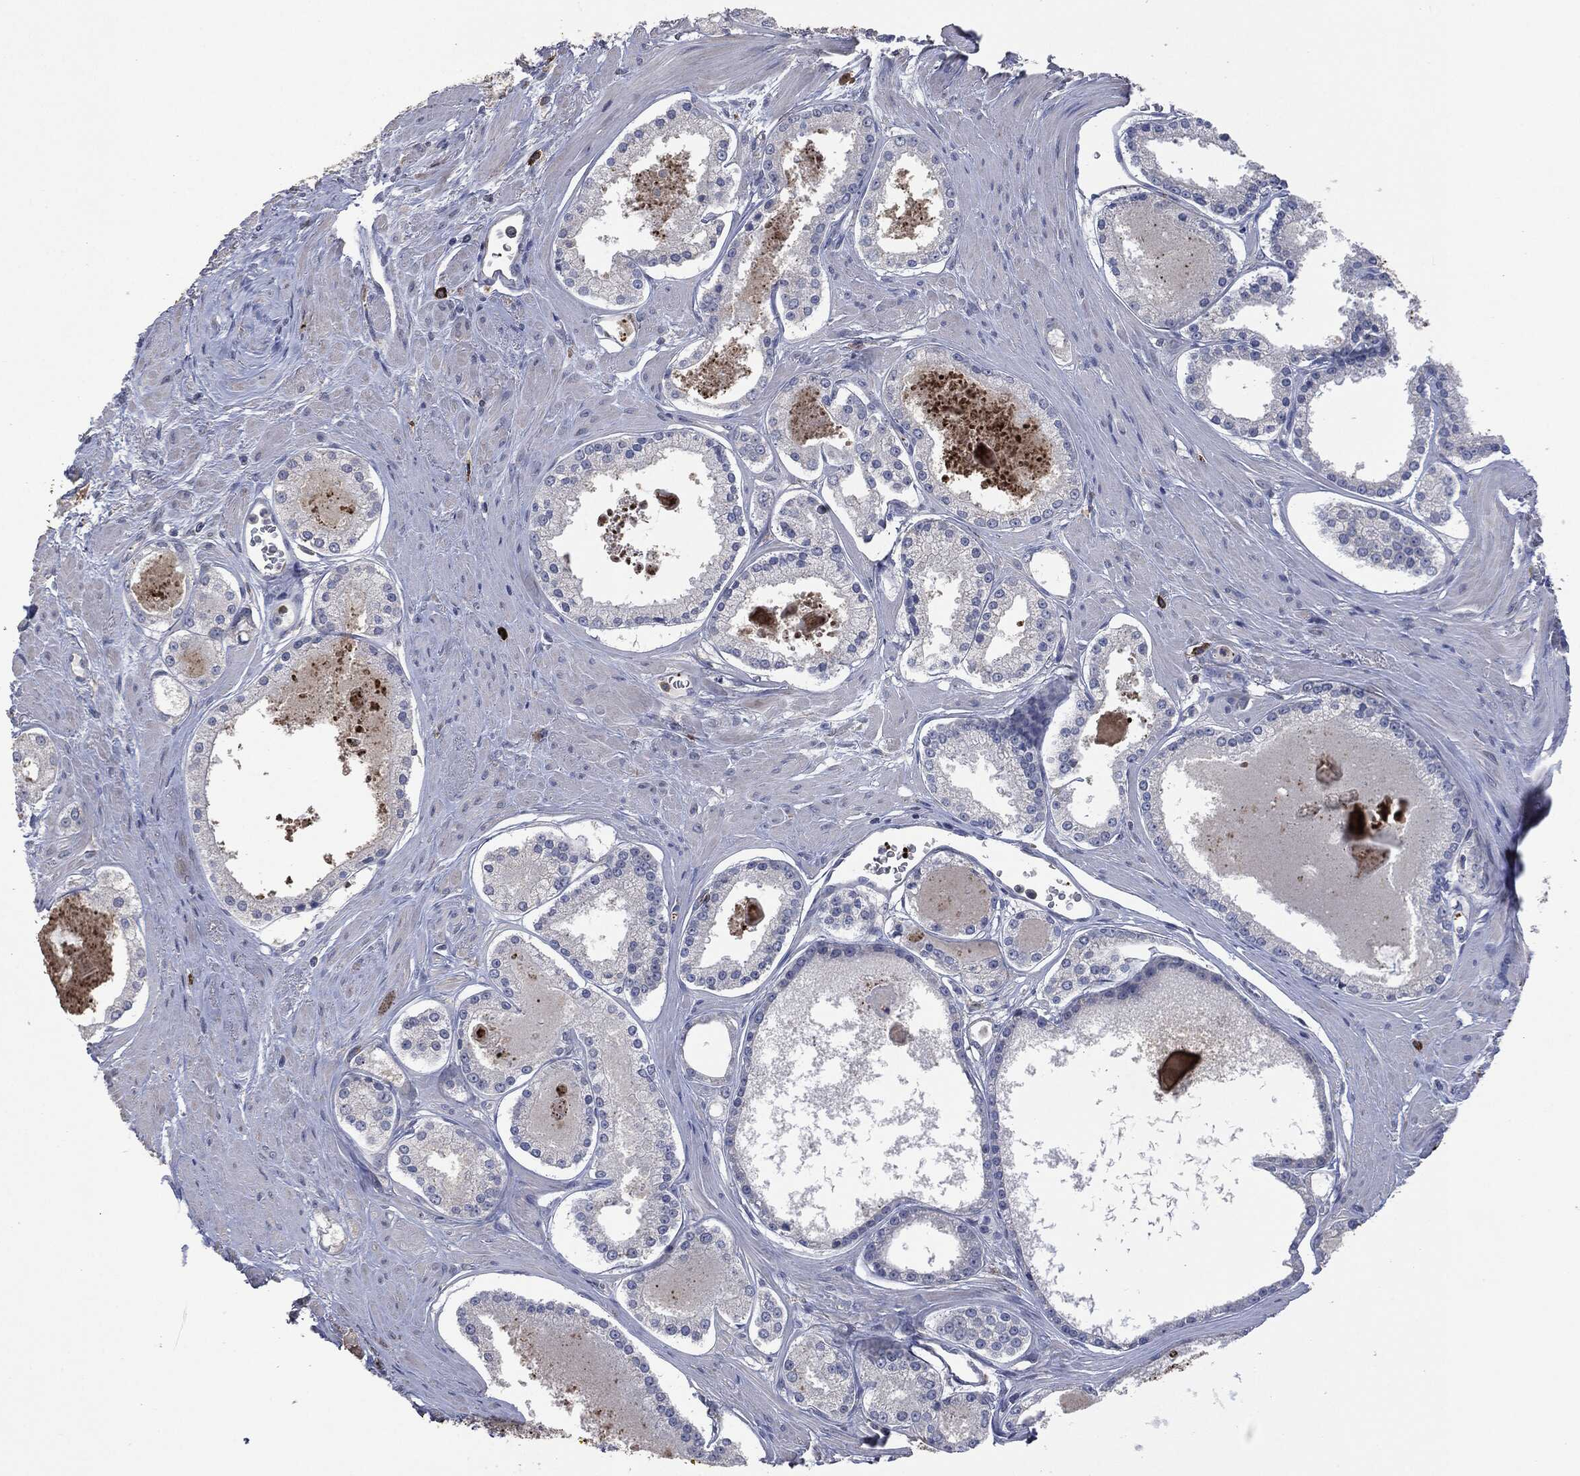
{"staining": {"intensity": "strong", "quantity": "<25%", "location": "cytoplasmic/membranous"}, "tissue": "prostate cancer", "cell_type": "Tumor cells", "image_type": "cancer", "snomed": [{"axis": "morphology", "description": "Adenocarcinoma, NOS"}, {"axis": "topography", "description": "Prostate"}], "caption": "A brown stain shows strong cytoplasmic/membranous expression of a protein in human adenocarcinoma (prostate) tumor cells.", "gene": "CD33", "patient": {"sex": "male", "age": 61}}